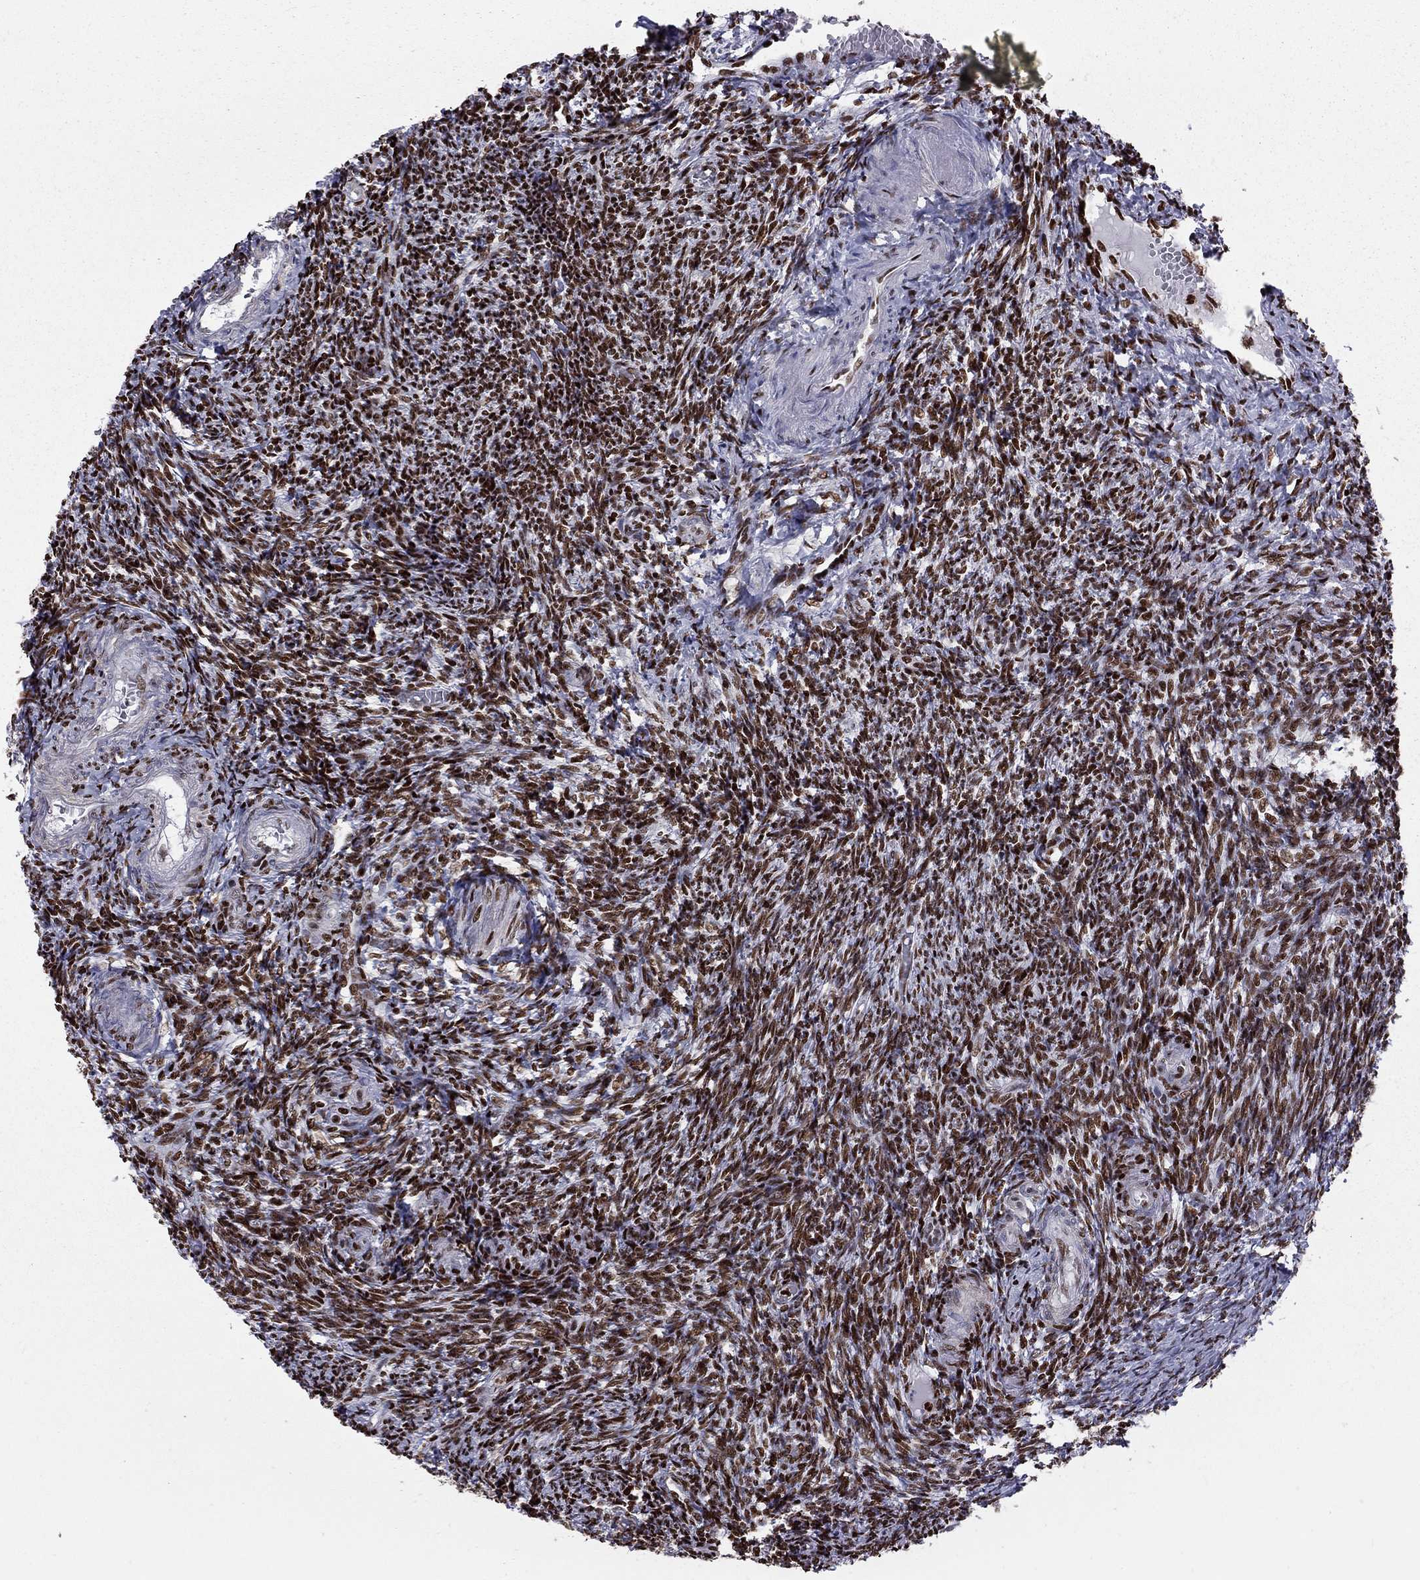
{"staining": {"intensity": "strong", "quantity": ">75%", "location": "nuclear"}, "tissue": "ovary", "cell_type": "Ovarian stroma cells", "image_type": "normal", "snomed": [{"axis": "morphology", "description": "Normal tissue, NOS"}, {"axis": "topography", "description": "Ovary"}], "caption": "Protein staining of benign ovary exhibits strong nuclear expression in approximately >75% of ovarian stroma cells. The staining was performed using DAB, with brown indicating positive protein expression. Nuclei are stained blue with hematoxylin.", "gene": "PCGF3", "patient": {"sex": "female", "age": 39}}